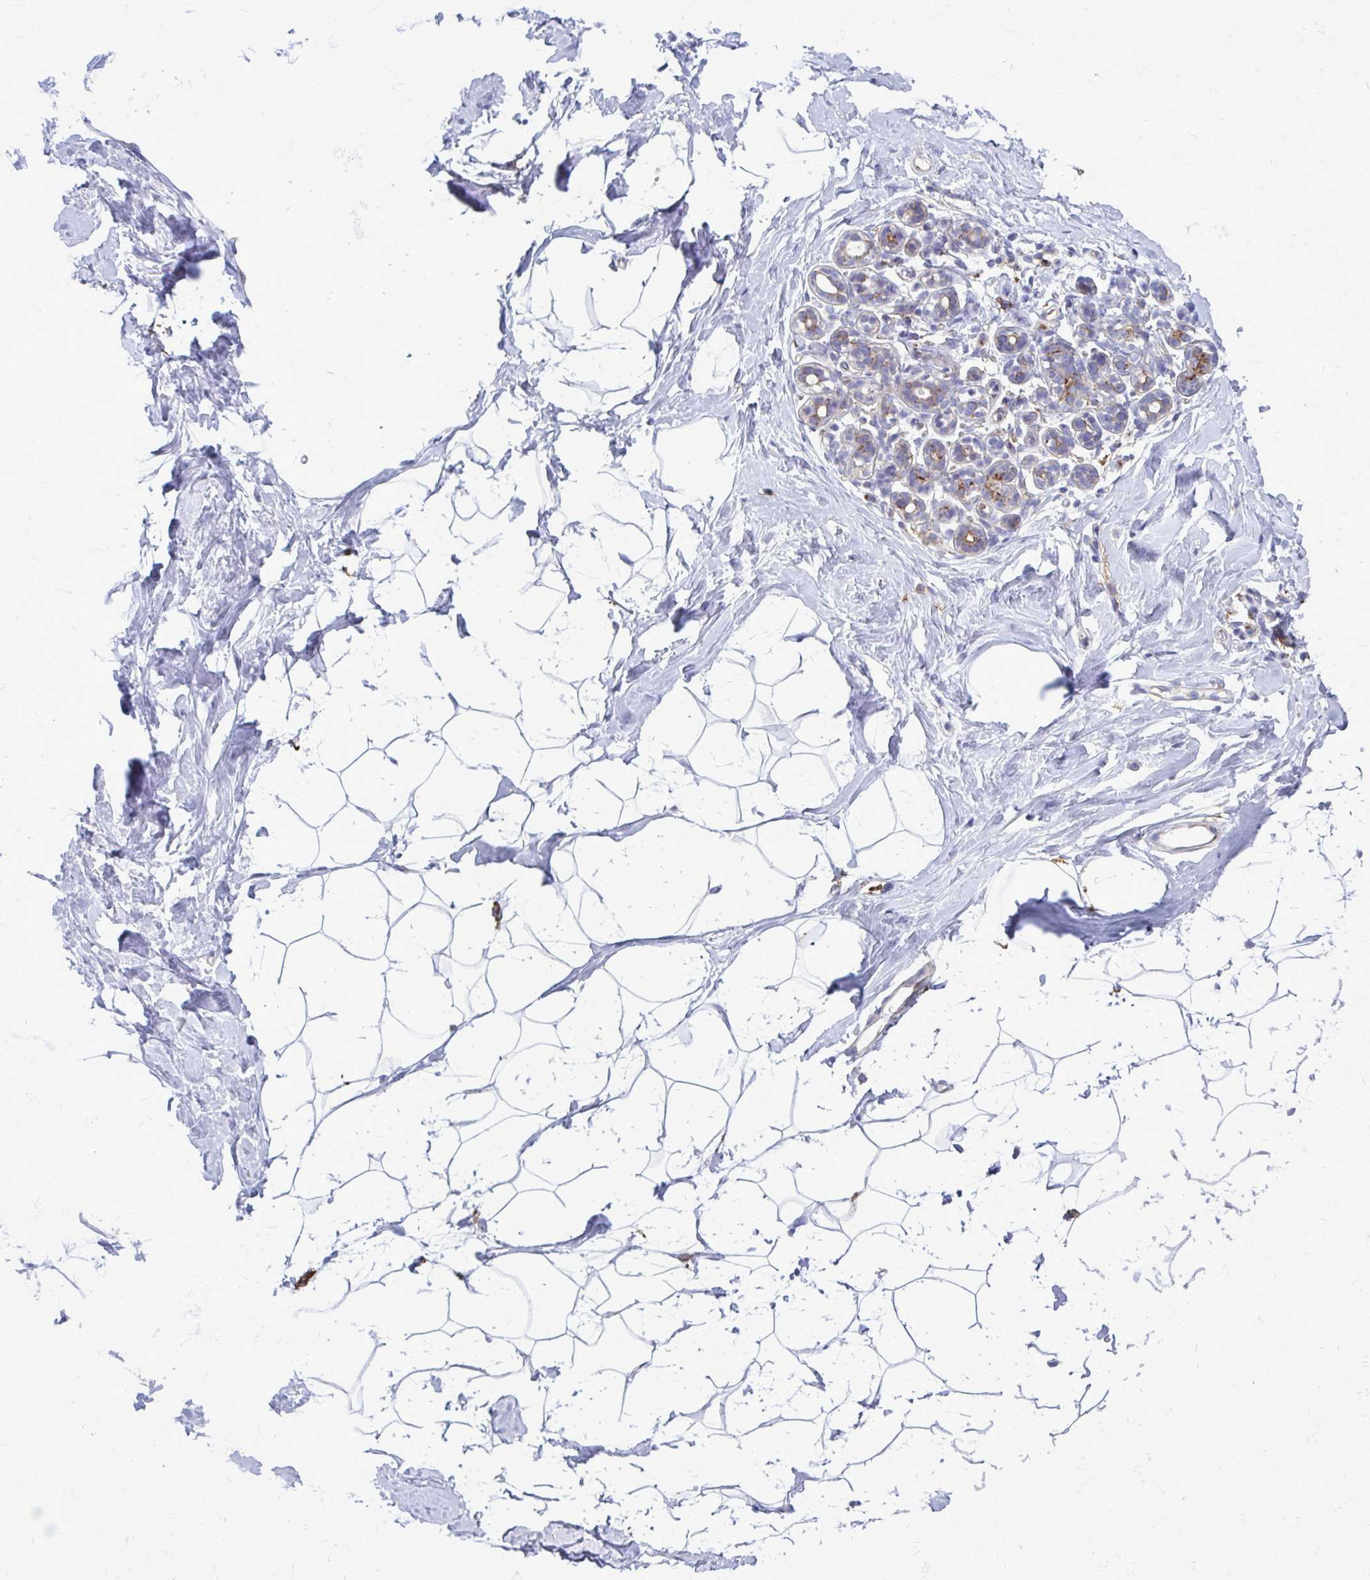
{"staining": {"intensity": "negative", "quantity": "none", "location": "none"}, "tissue": "breast", "cell_type": "Adipocytes", "image_type": "normal", "snomed": [{"axis": "morphology", "description": "Normal tissue, NOS"}, {"axis": "topography", "description": "Breast"}], "caption": "High power microscopy histopathology image of an immunohistochemistry micrograph of unremarkable breast, revealing no significant expression in adipocytes. Nuclei are stained in blue.", "gene": "CLTA", "patient": {"sex": "female", "age": 32}}